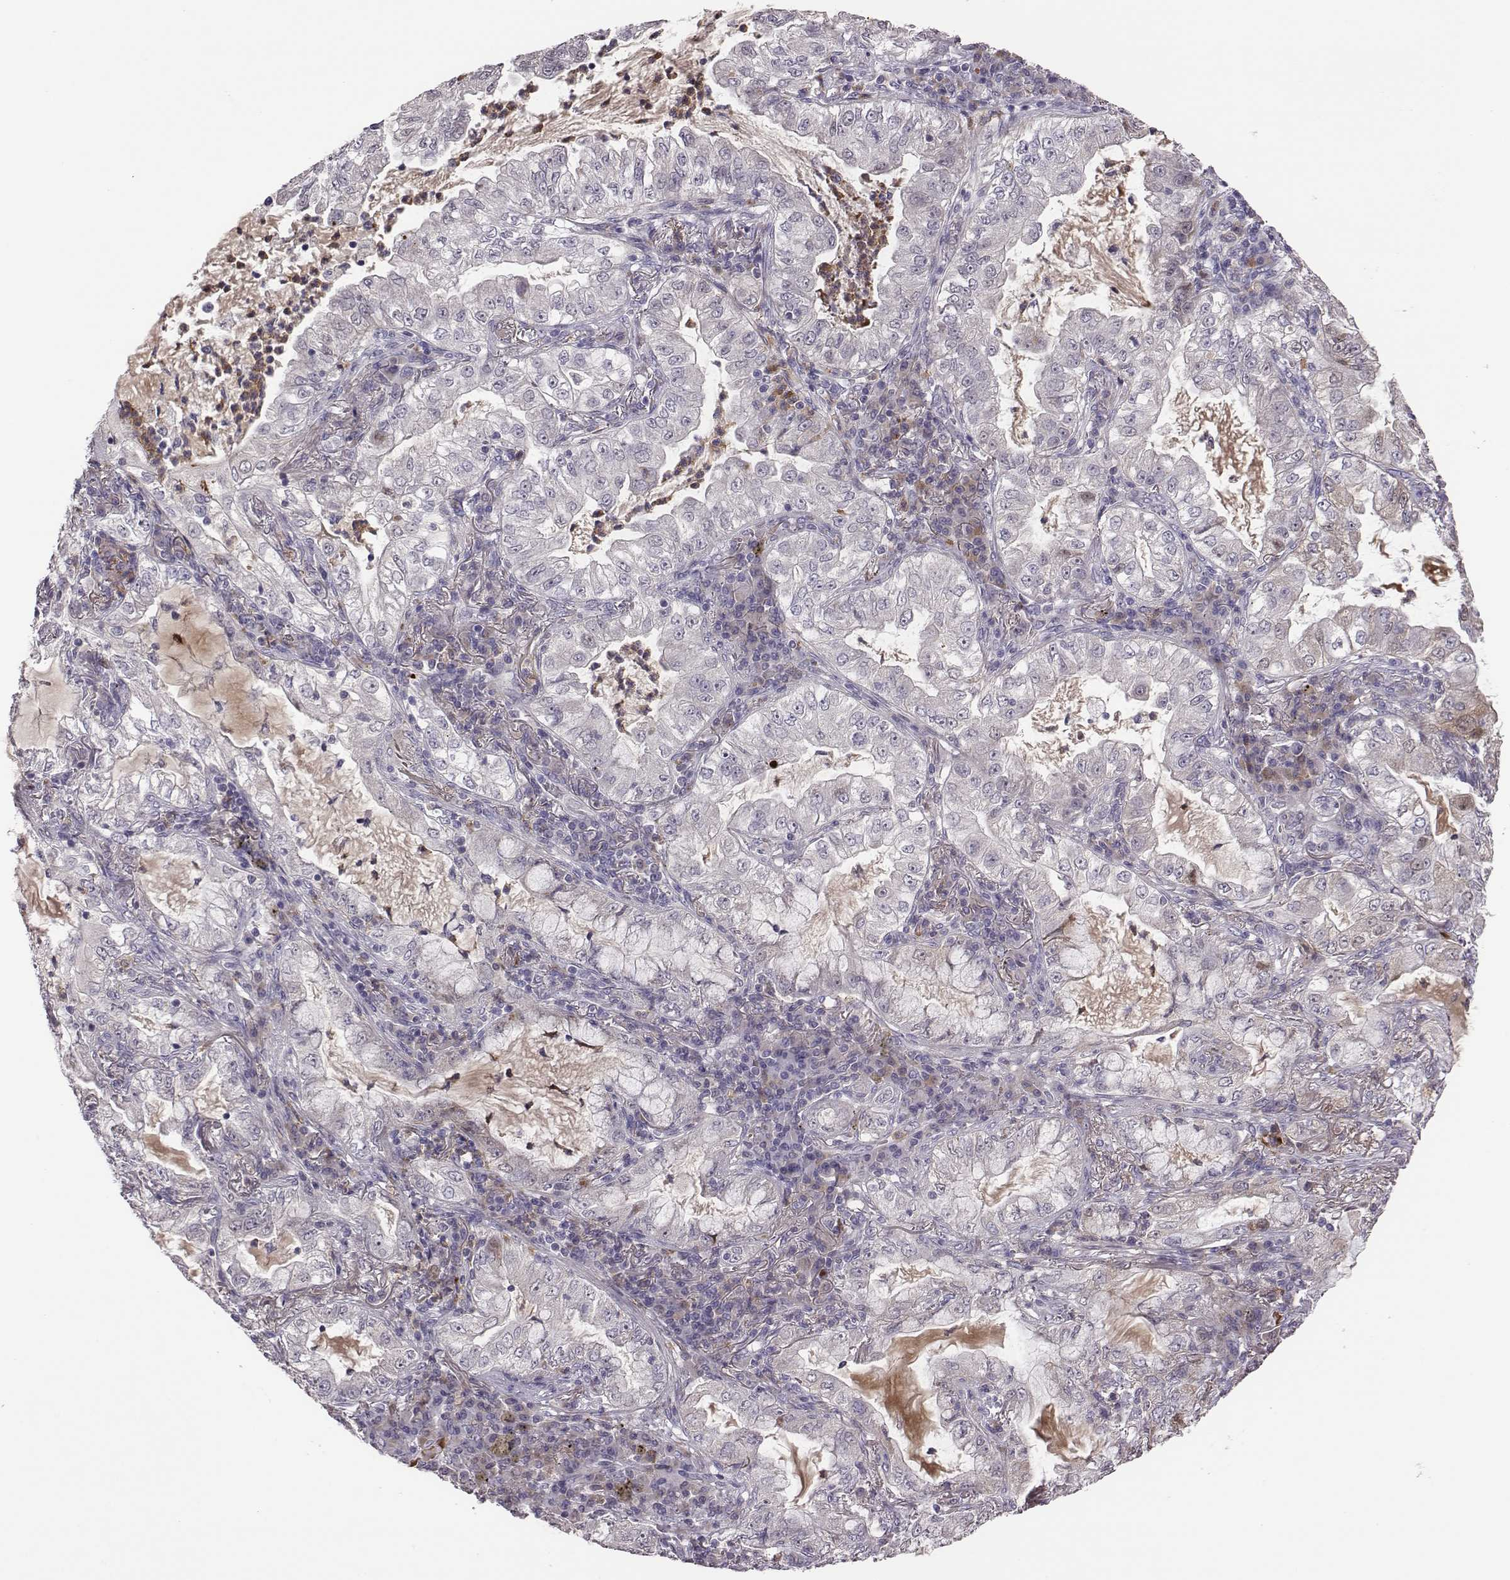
{"staining": {"intensity": "negative", "quantity": "none", "location": "none"}, "tissue": "lung cancer", "cell_type": "Tumor cells", "image_type": "cancer", "snomed": [{"axis": "morphology", "description": "Adenocarcinoma, NOS"}, {"axis": "topography", "description": "Lung"}], "caption": "This is a photomicrograph of immunohistochemistry (IHC) staining of lung cancer (adenocarcinoma), which shows no staining in tumor cells.", "gene": "KMO", "patient": {"sex": "female", "age": 73}}